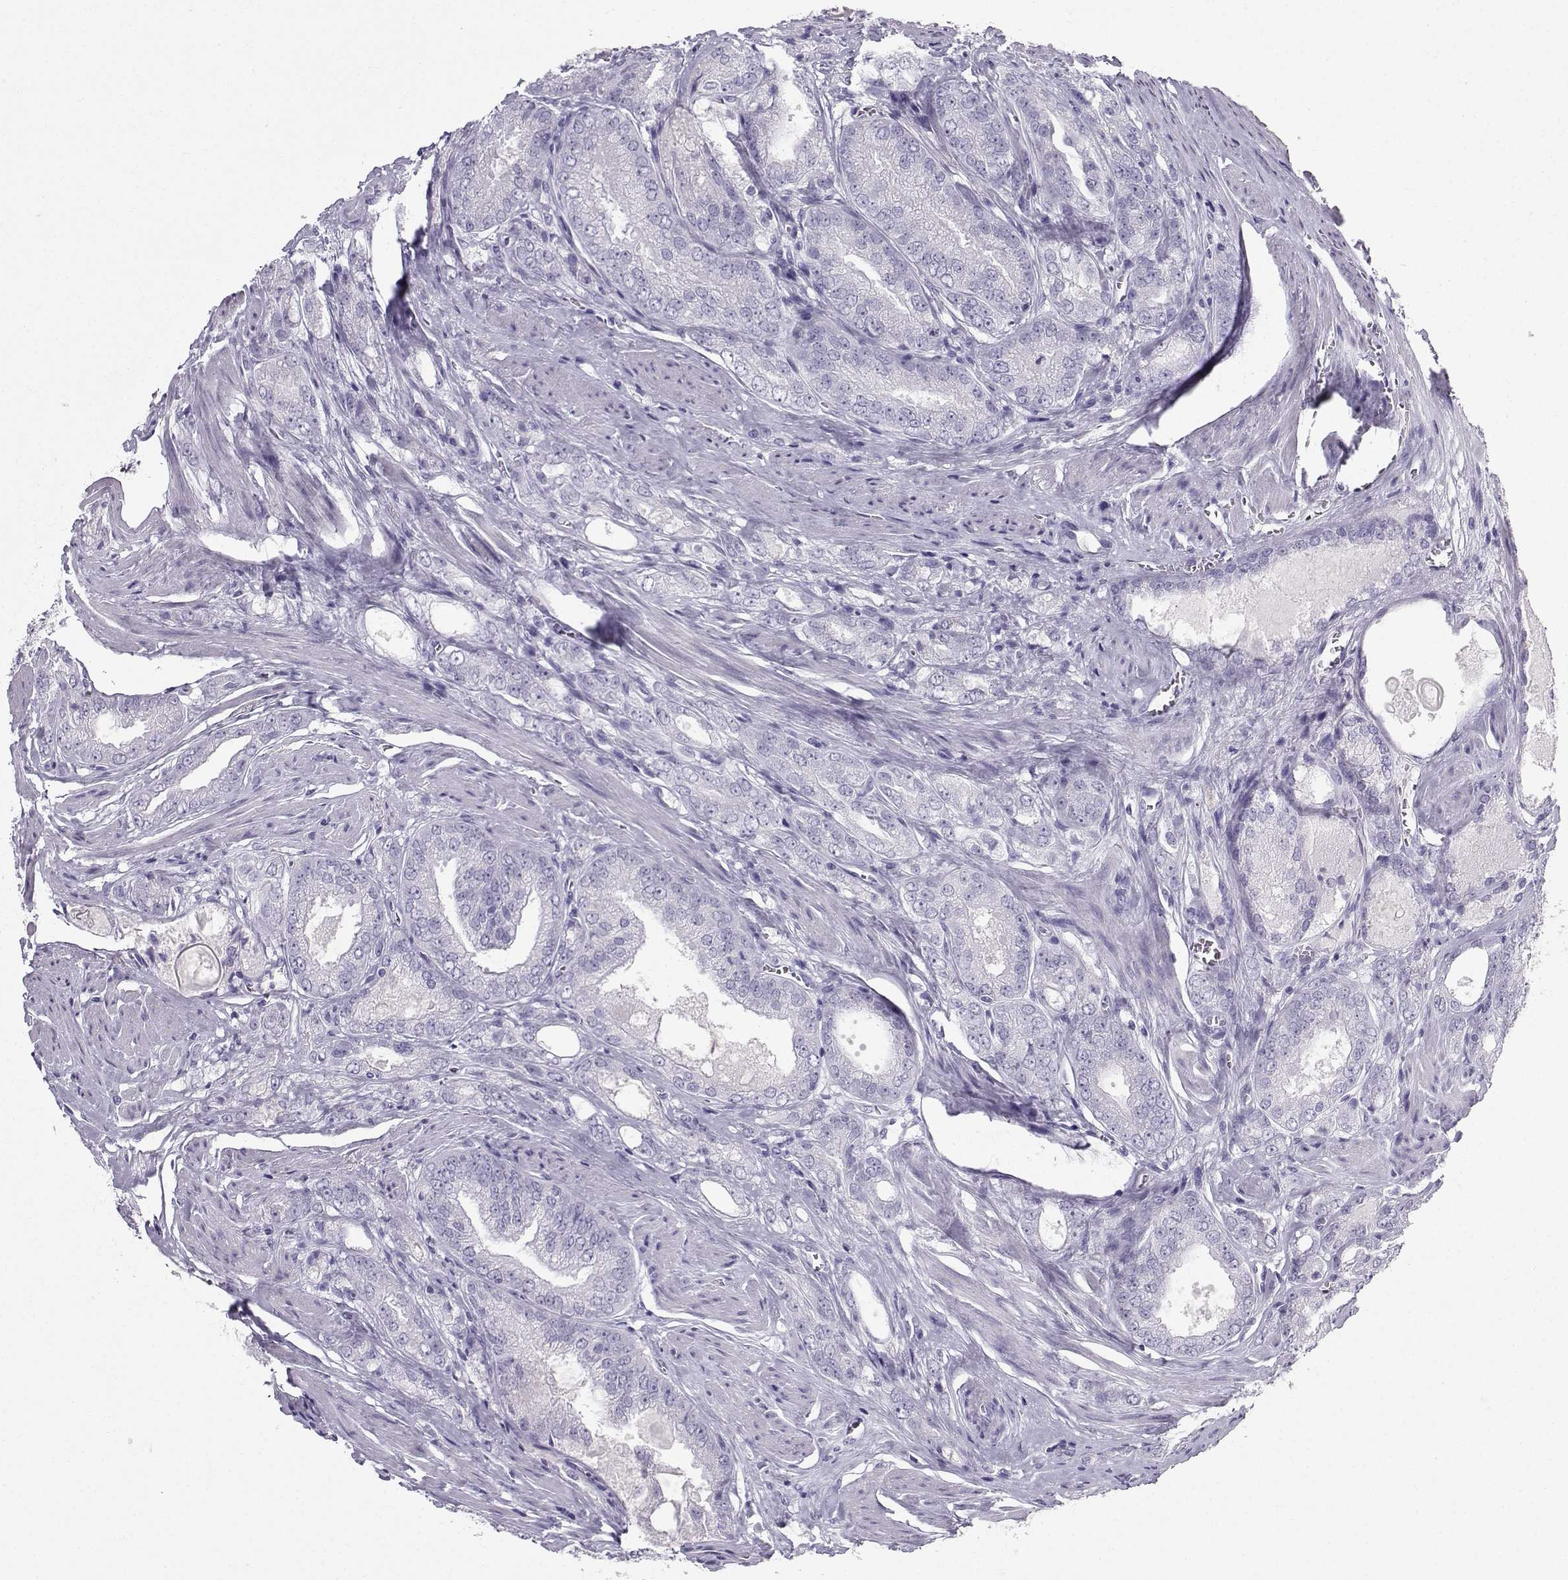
{"staining": {"intensity": "negative", "quantity": "none", "location": "none"}, "tissue": "prostate cancer", "cell_type": "Tumor cells", "image_type": "cancer", "snomed": [{"axis": "morphology", "description": "Adenocarcinoma, NOS"}, {"axis": "morphology", "description": "Adenocarcinoma, High grade"}, {"axis": "topography", "description": "Prostate"}], "caption": "DAB immunohistochemical staining of prostate cancer (high-grade adenocarcinoma) exhibits no significant expression in tumor cells.", "gene": "IQCD", "patient": {"sex": "male", "age": 70}}